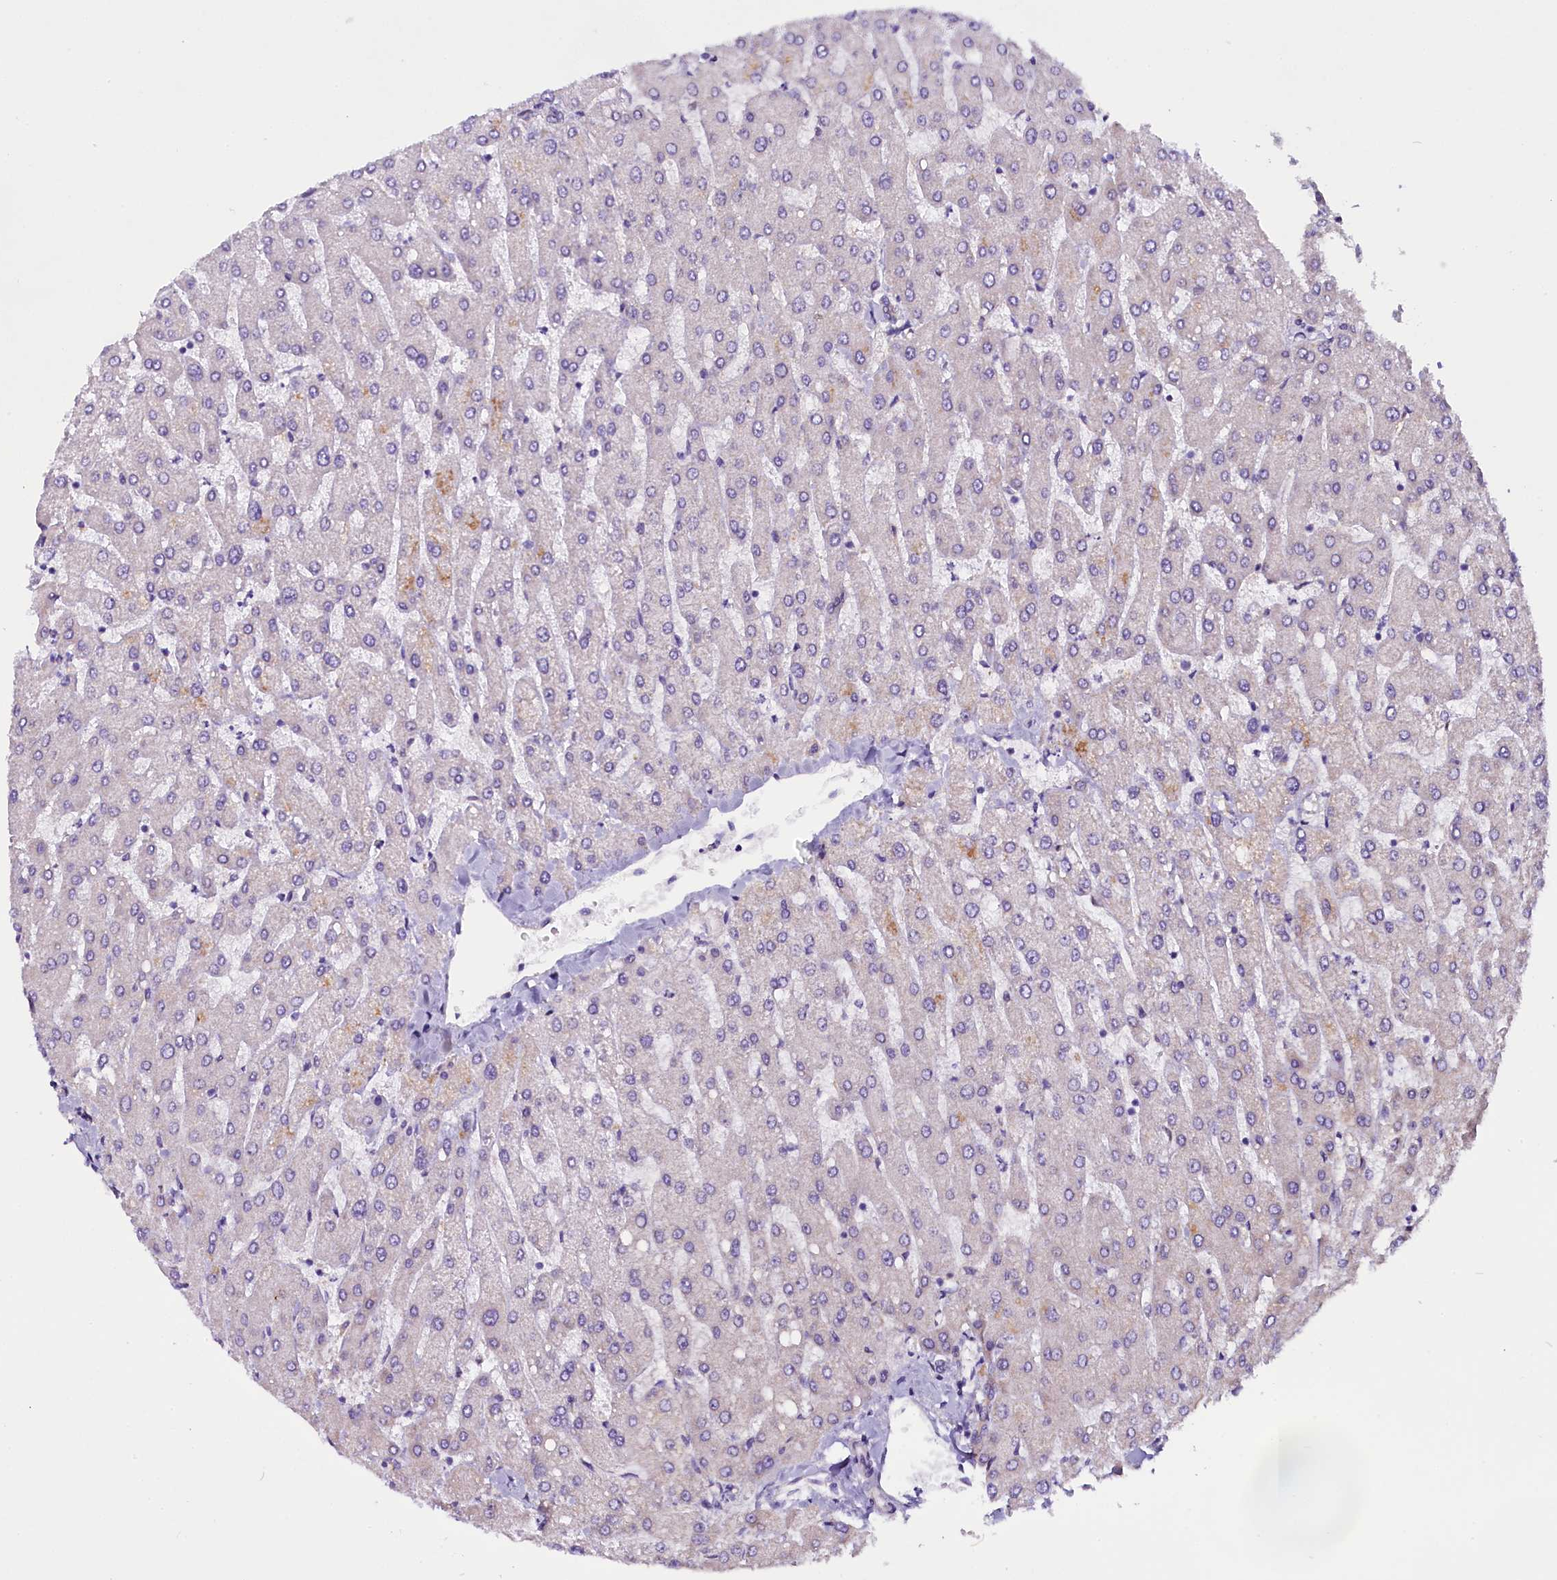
{"staining": {"intensity": "negative", "quantity": "none", "location": "none"}, "tissue": "liver", "cell_type": "Cholangiocytes", "image_type": "normal", "snomed": [{"axis": "morphology", "description": "Normal tissue, NOS"}, {"axis": "topography", "description": "Liver"}], "caption": "Unremarkable liver was stained to show a protein in brown. There is no significant staining in cholangiocytes. (DAB immunohistochemistry (IHC) visualized using brightfield microscopy, high magnification).", "gene": "UACA", "patient": {"sex": "male", "age": 55}}